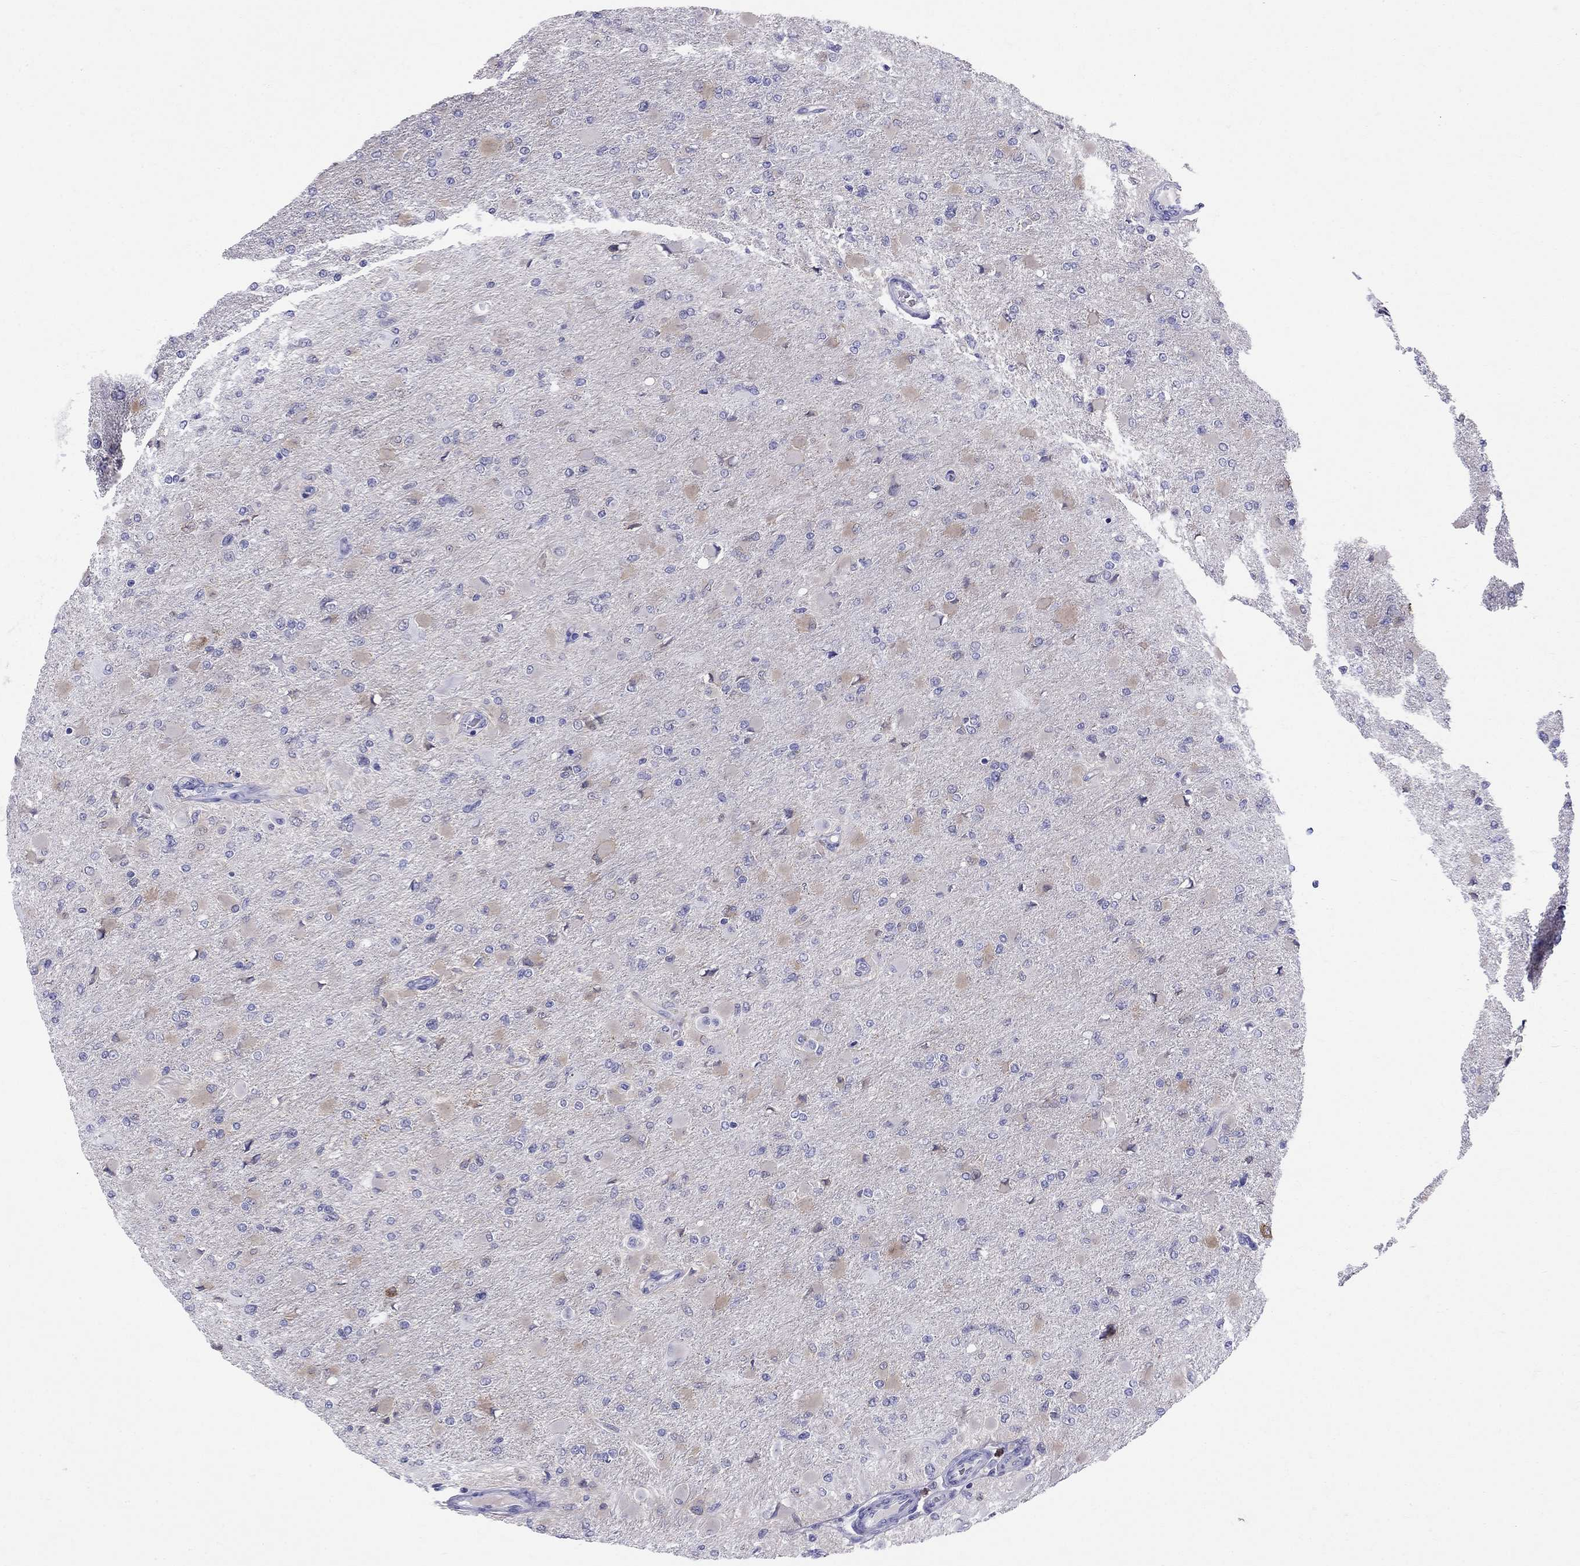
{"staining": {"intensity": "negative", "quantity": "none", "location": "none"}, "tissue": "glioma", "cell_type": "Tumor cells", "image_type": "cancer", "snomed": [{"axis": "morphology", "description": "Glioma, malignant, High grade"}, {"axis": "topography", "description": "Cerebral cortex"}], "caption": "High magnification brightfield microscopy of high-grade glioma (malignant) stained with DAB (brown) and counterstained with hematoxylin (blue): tumor cells show no significant staining.", "gene": "GRIA2", "patient": {"sex": "female", "age": 36}}